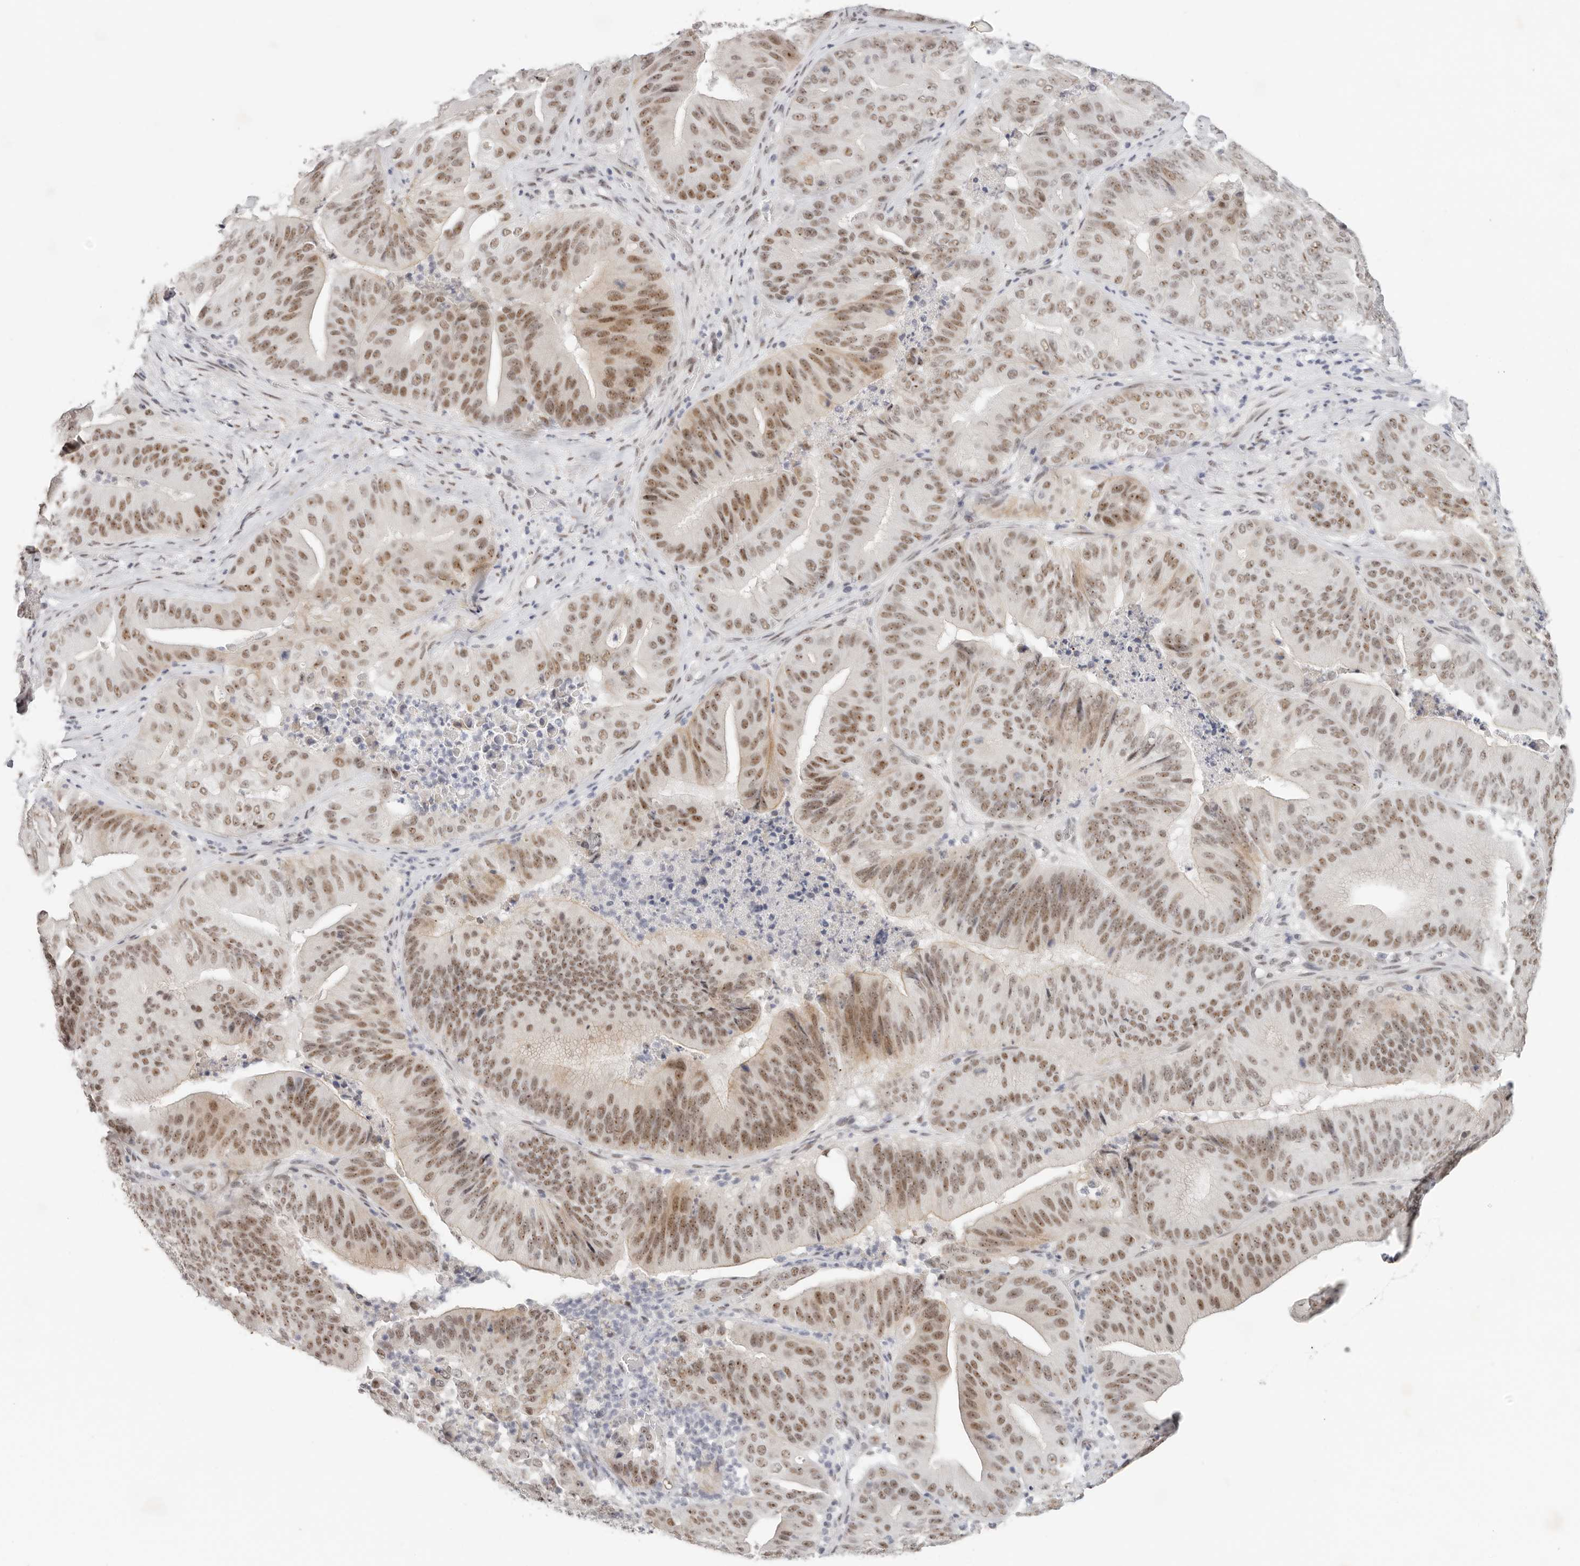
{"staining": {"intensity": "moderate", "quantity": ">75%", "location": "nuclear"}, "tissue": "pancreatic cancer", "cell_type": "Tumor cells", "image_type": "cancer", "snomed": [{"axis": "morphology", "description": "Adenocarcinoma, NOS"}, {"axis": "topography", "description": "Pancreas"}], "caption": "Protein staining of pancreatic cancer (adenocarcinoma) tissue displays moderate nuclear staining in about >75% of tumor cells.", "gene": "LARP7", "patient": {"sex": "female", "age": 77}}